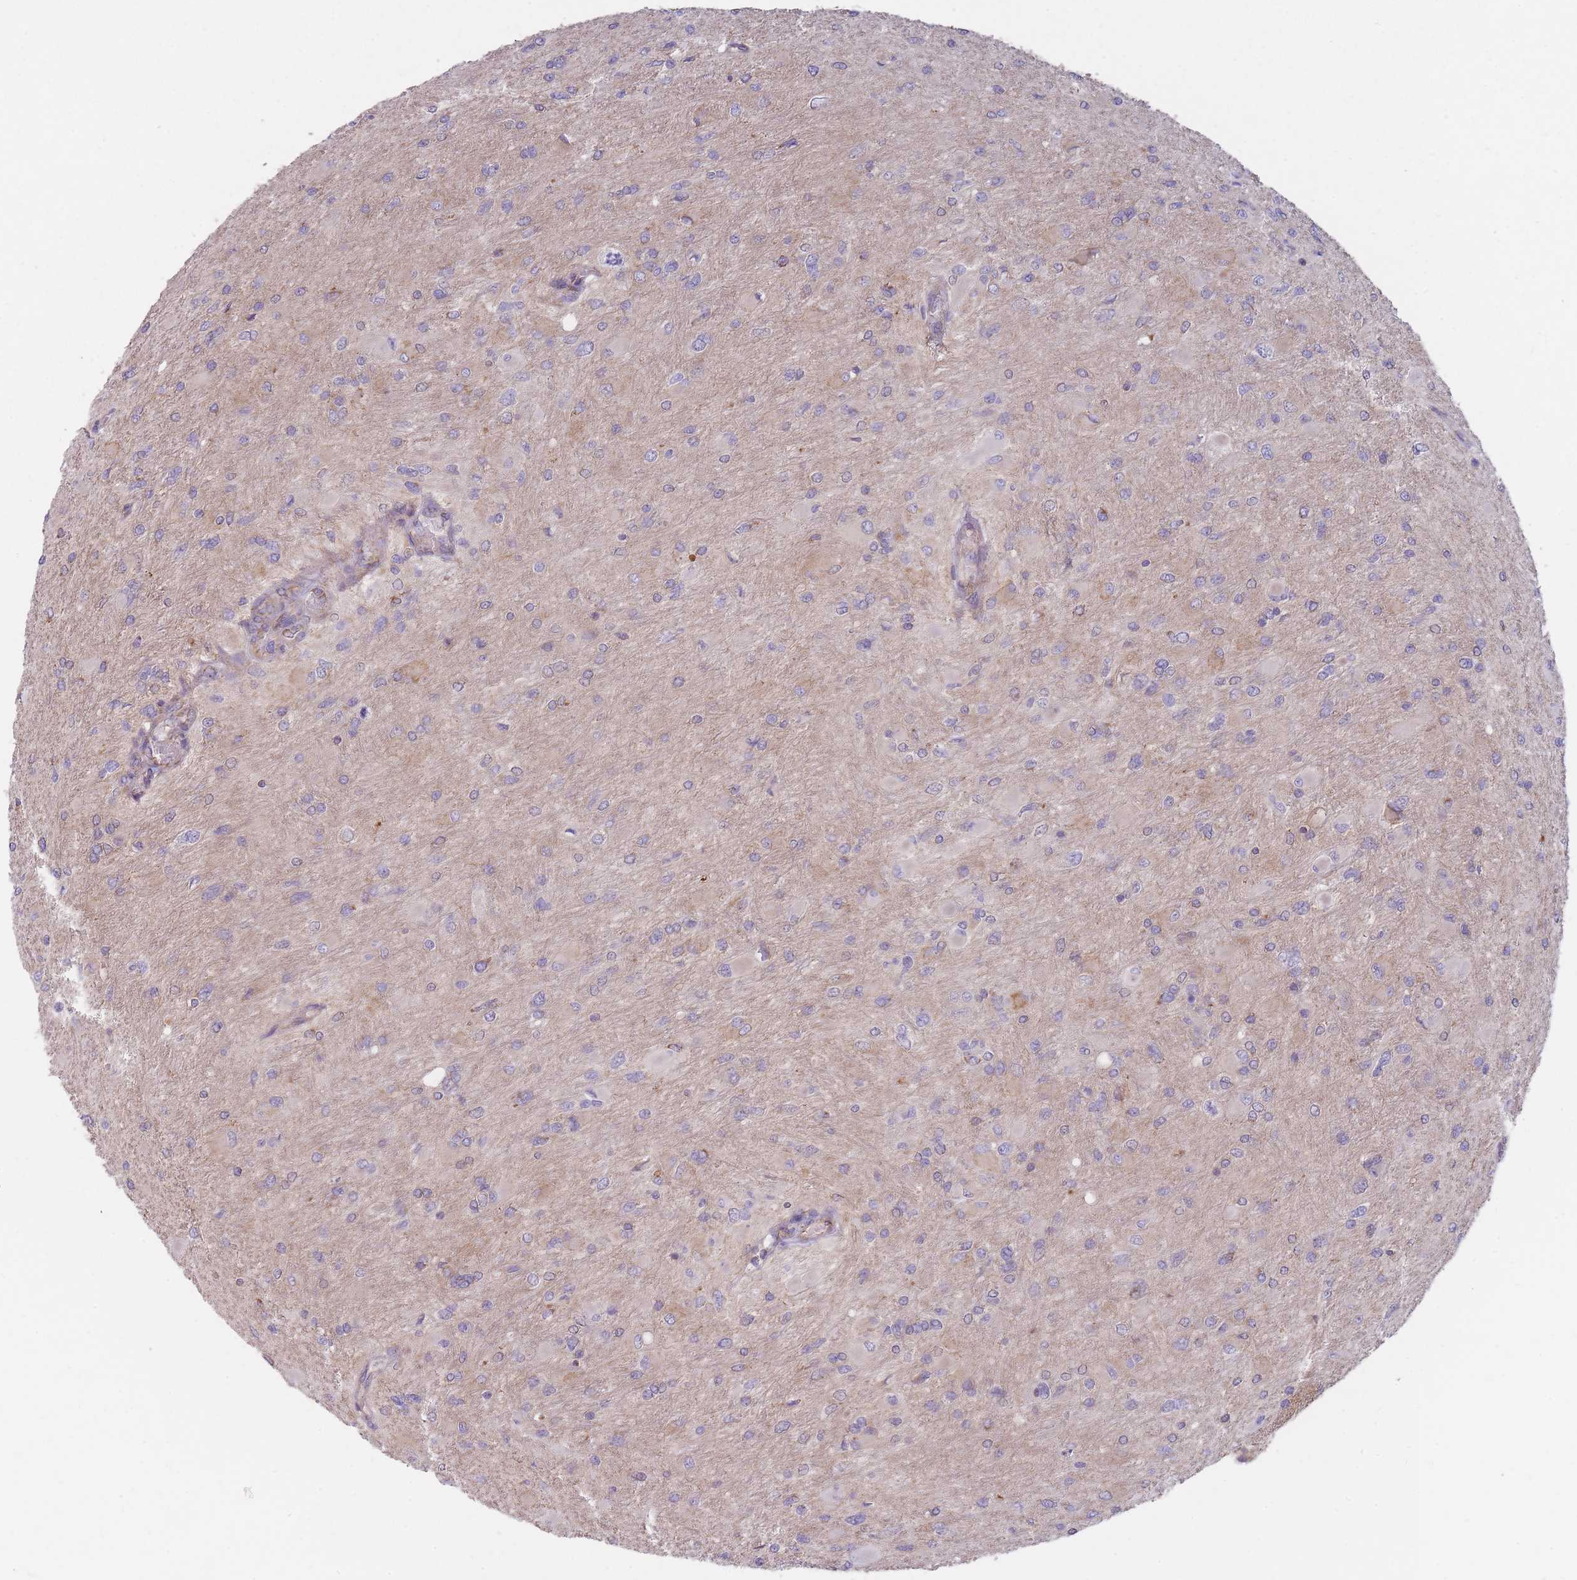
{"staining": {"intensity": "negative", "quantity": "none", "location": "none"}, "tissue": "glioma", "cell_type": "Tumor cells", "image_type": "cancer", "snomed": [{"axis": "morphology", "description": "Glioma, malignant, High grade"}, {"axis": "topography", "description": "Cerebral cortex"}], "caption": "There is no significant staining in tumor cells of malignant glioma (high-grade).", "gene": "NDUFA9", "patient": {"sex": "female", "age": 36}}